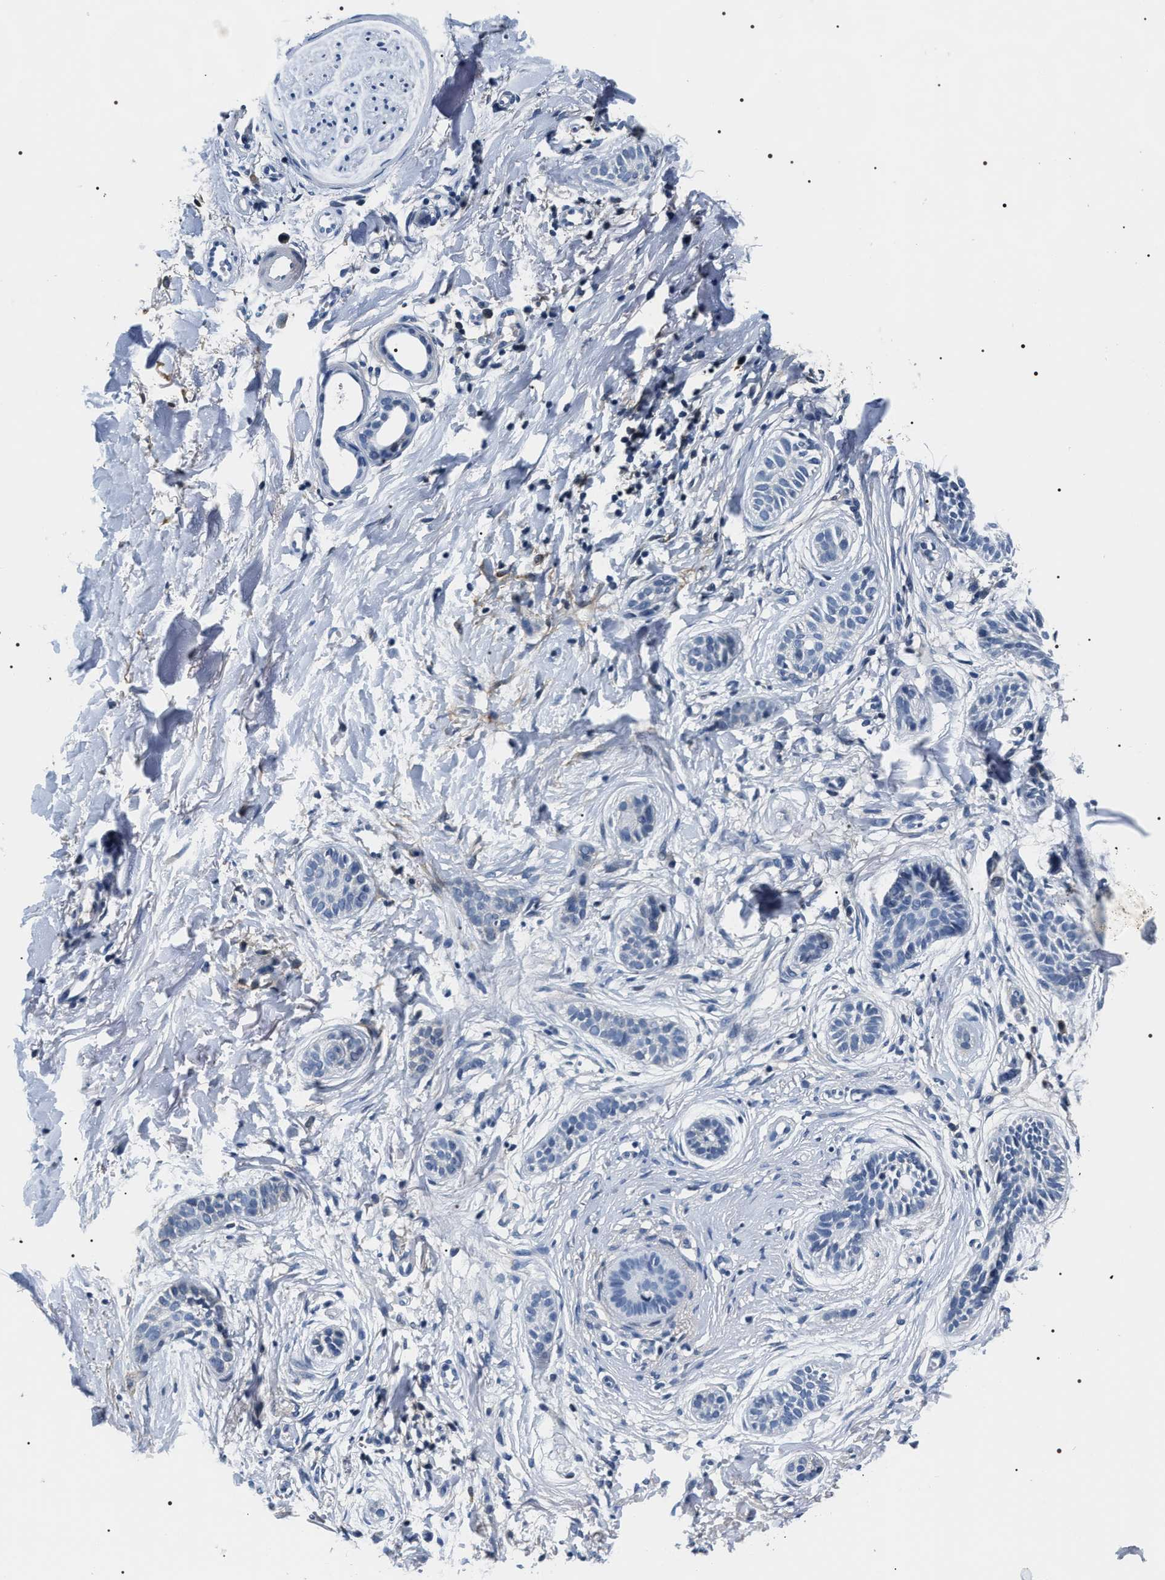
{"staining": {"intensity": "negative", "quantity": "none", "location": "none"}, "tissue": "skin cancer", "cell_type": "Tumor cells", "image_type": "cancer", "snomed": [{"axis": "morphology", "description": "Normal tissue, NOS"}, {"axis": "morphology", "description": "Basal cell carcinoma"}, {"axis": "topography", "description": "Skin"}], "caption": "IHC image of human basal cell carcinoma (skin) stained for a protein (brown), which shows no positivity in tumor cells. Brightfield microscopy of immunohistochemistry (IHC) stained with DAB (brown) and hematoxylin (blue), captured at high magnification.", "gene": "BAG2", "patient": {"sex": "male", "age": 63}}